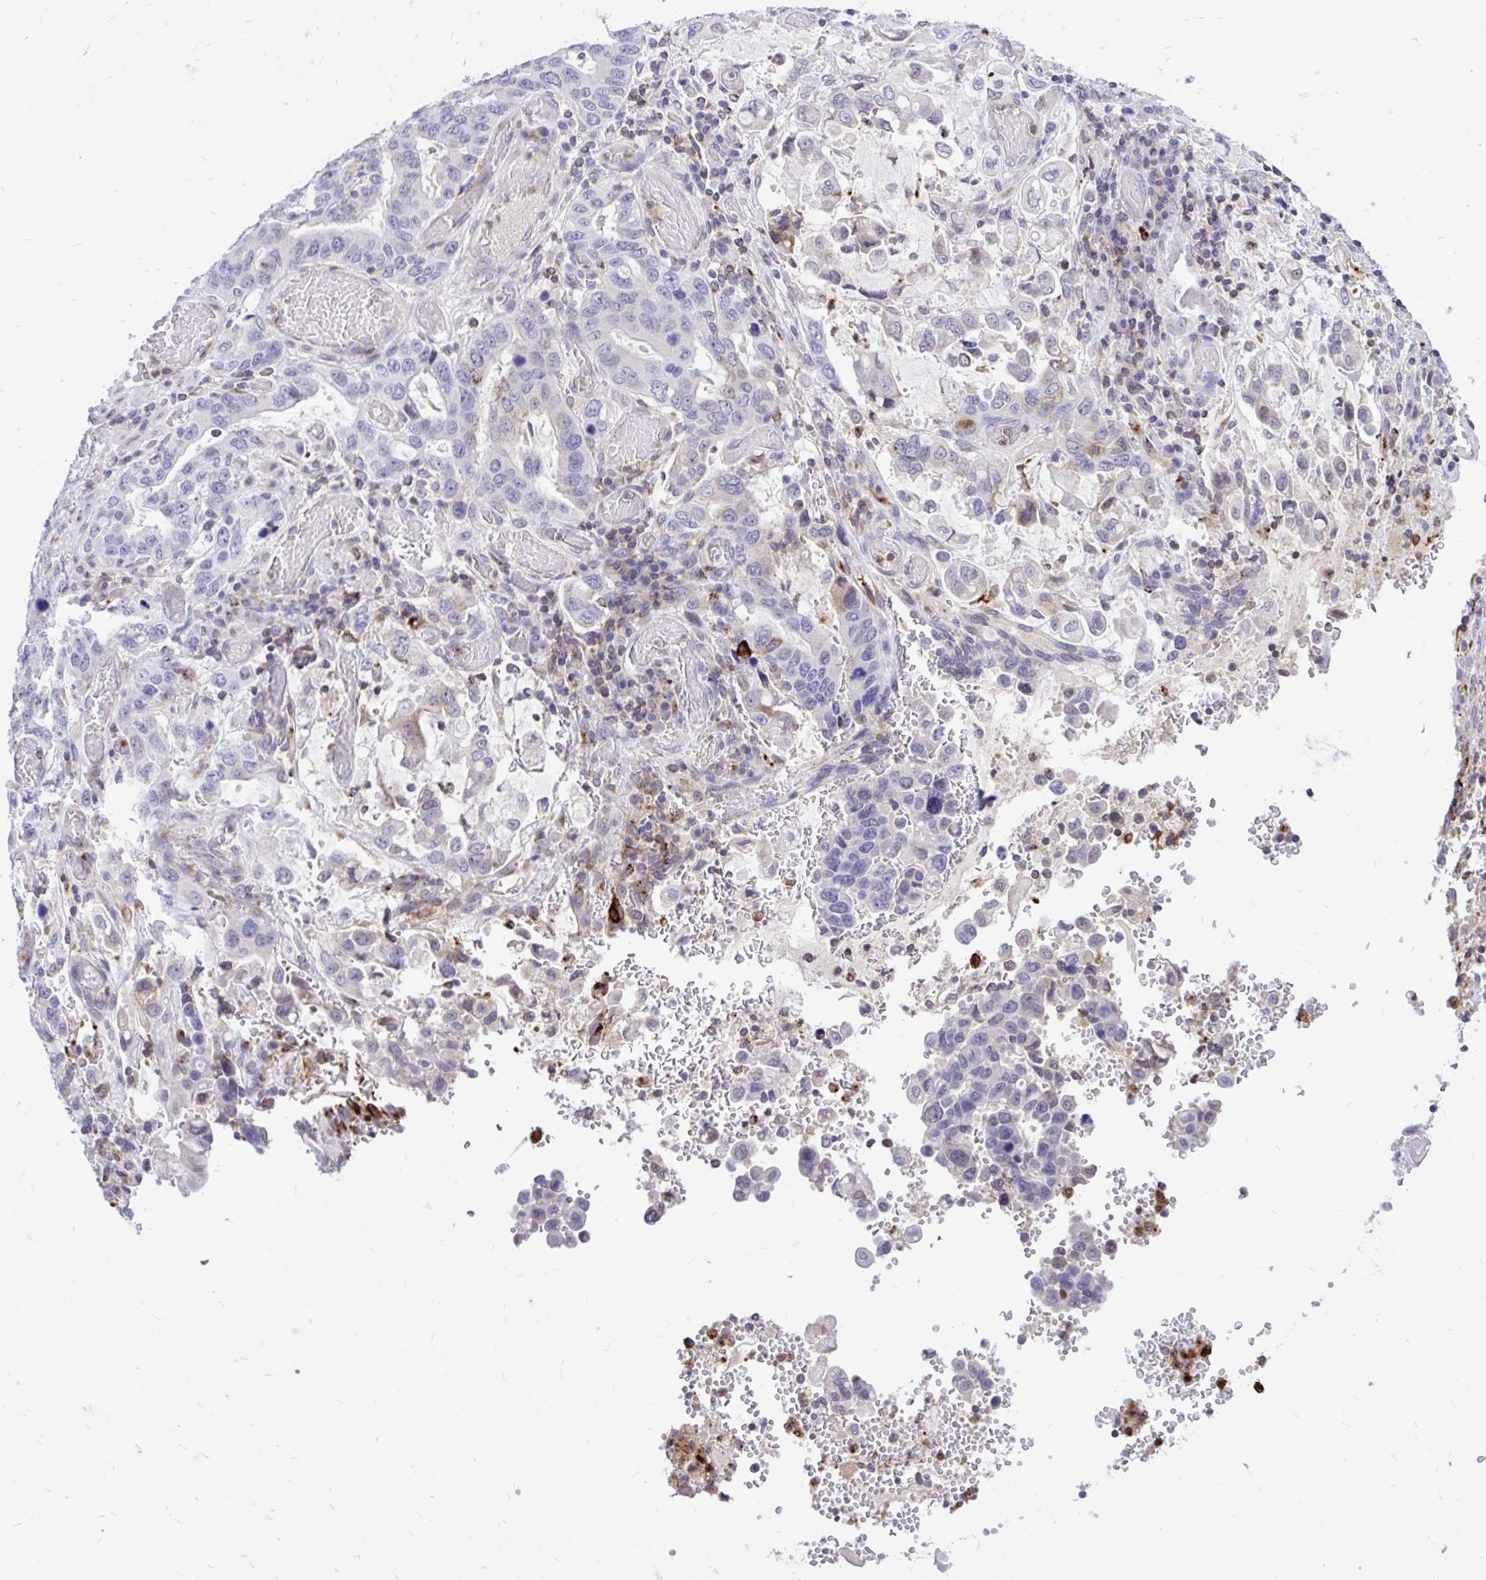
{"staining": {"intensity": "negative", "quantity": "none", "location": "none"}, "tissue": "stomach cancer", "cell_type": "Tumor cells", "image_type": "cancer", "snomed": [{"axis": "morphology", "description": "Adenocarcinoma, NOS"}, {"axis": "topography", "description": "Stomach, upper"}, {"axis": "topography", "description": "Stomach"}], "caption": "There is no significant positivity in tumor cells of stomach cancer. (DAB (3,3'-diaminobenzidine) immunohistochemistry with hematoxylin counter stain).", "gene": "CXCL8", "patient": {"sex": "male", "age": 62}}